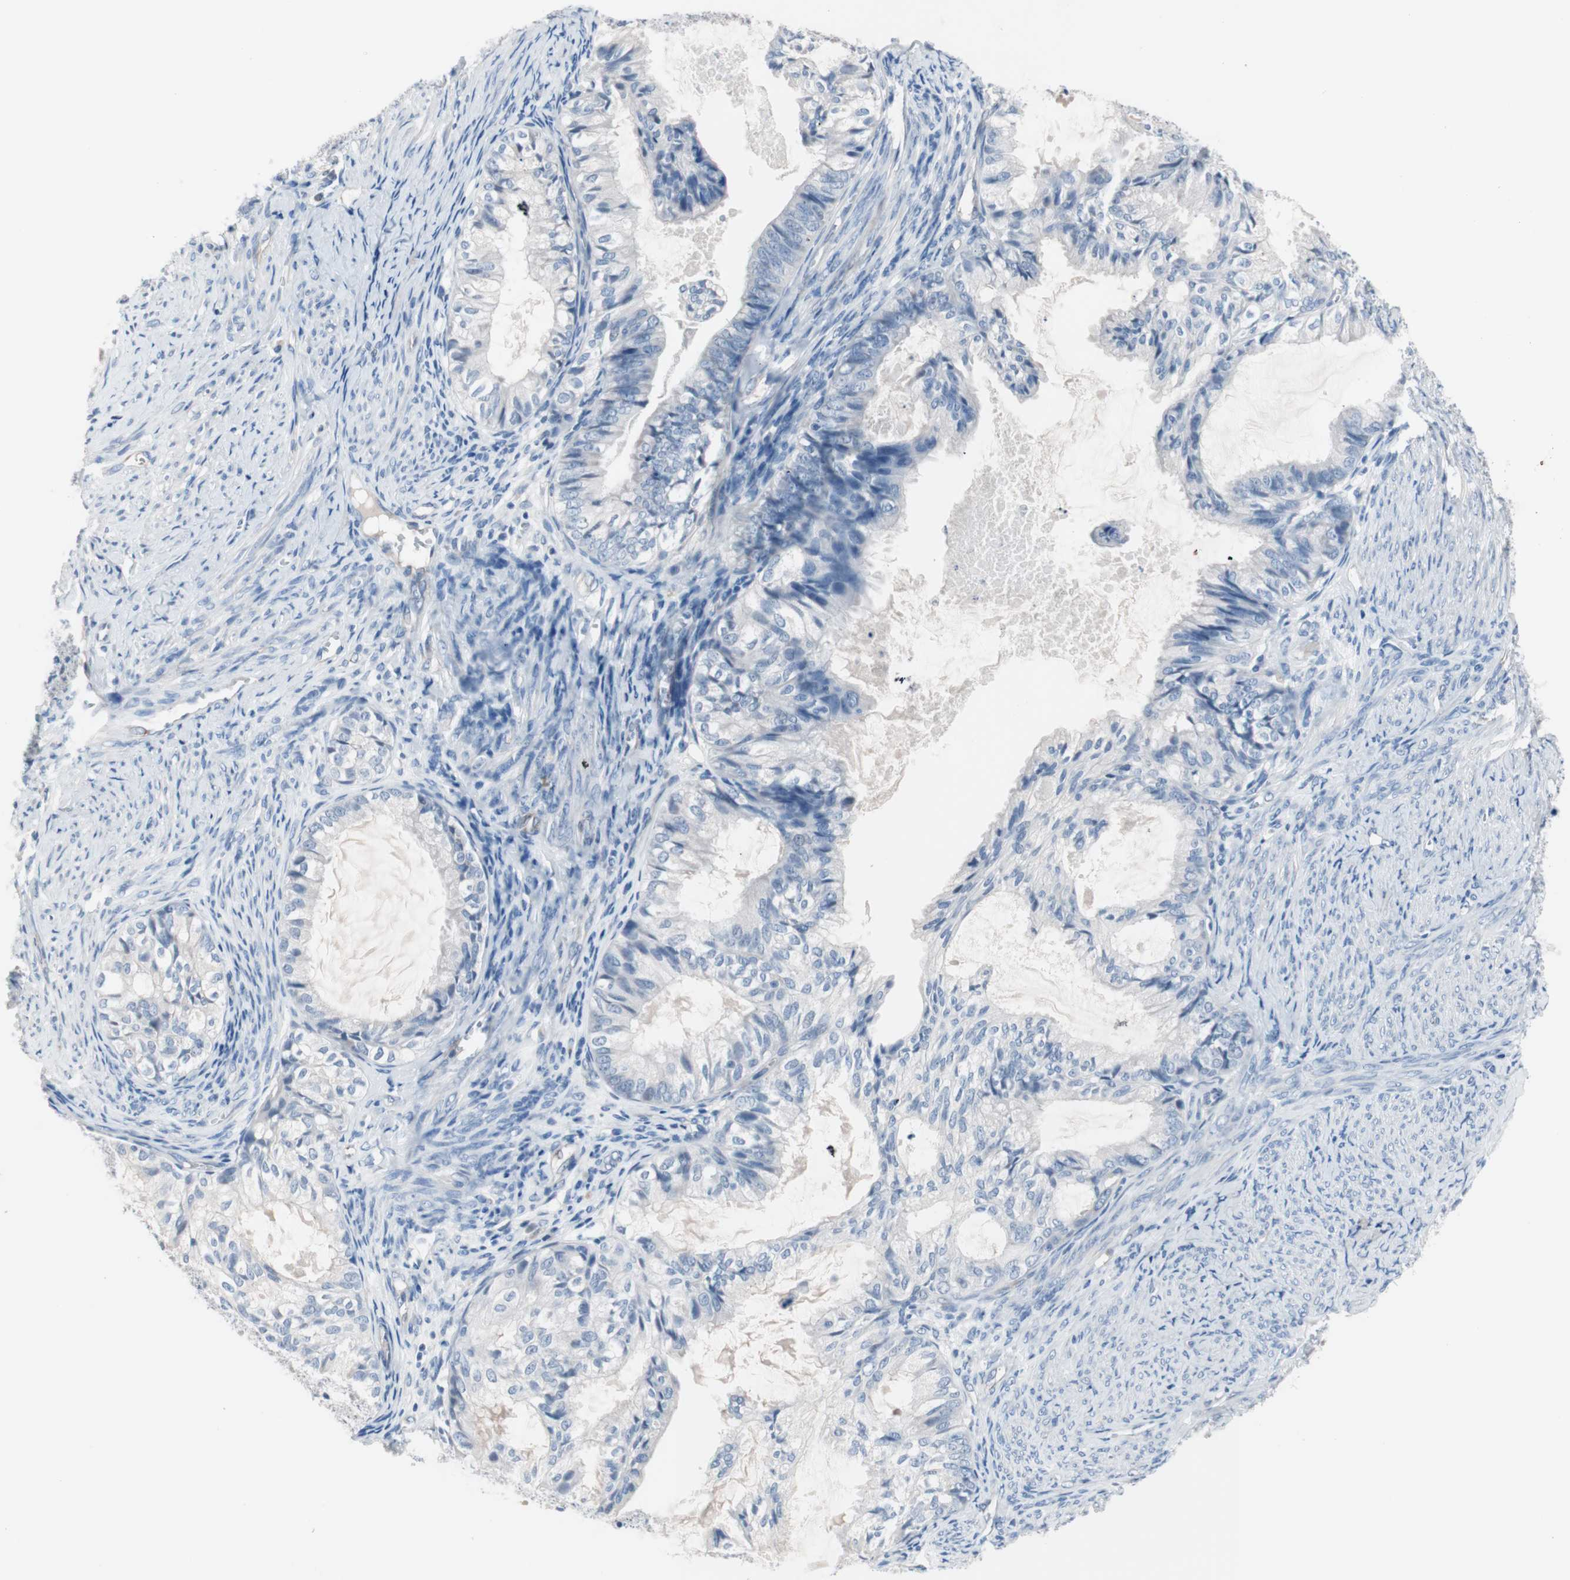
{"staining": {"intensity": "negative", "quantity": "none", "location": "none"}, "tissue": "cervical cancer", "cell_type": "Tumor cells", "image_type": "cancer", "snomed": [{"axis": "morphology", "description": "Normal tissue, NOS"}, {"axis": "morphology", "description": "Adenocarcinoma, NOS"}, {"axis": "topography", "description": "Cervix"}, {"axis": "topography", "description": "Endometrium"}], "caption": "Cervical cancer (adenocarcinoma) stained for a protein using immunohistochemistry exhibits no staining tumor cells.", "gene": "ULBP1", "patient": {"sex": "female", "age": 86}}